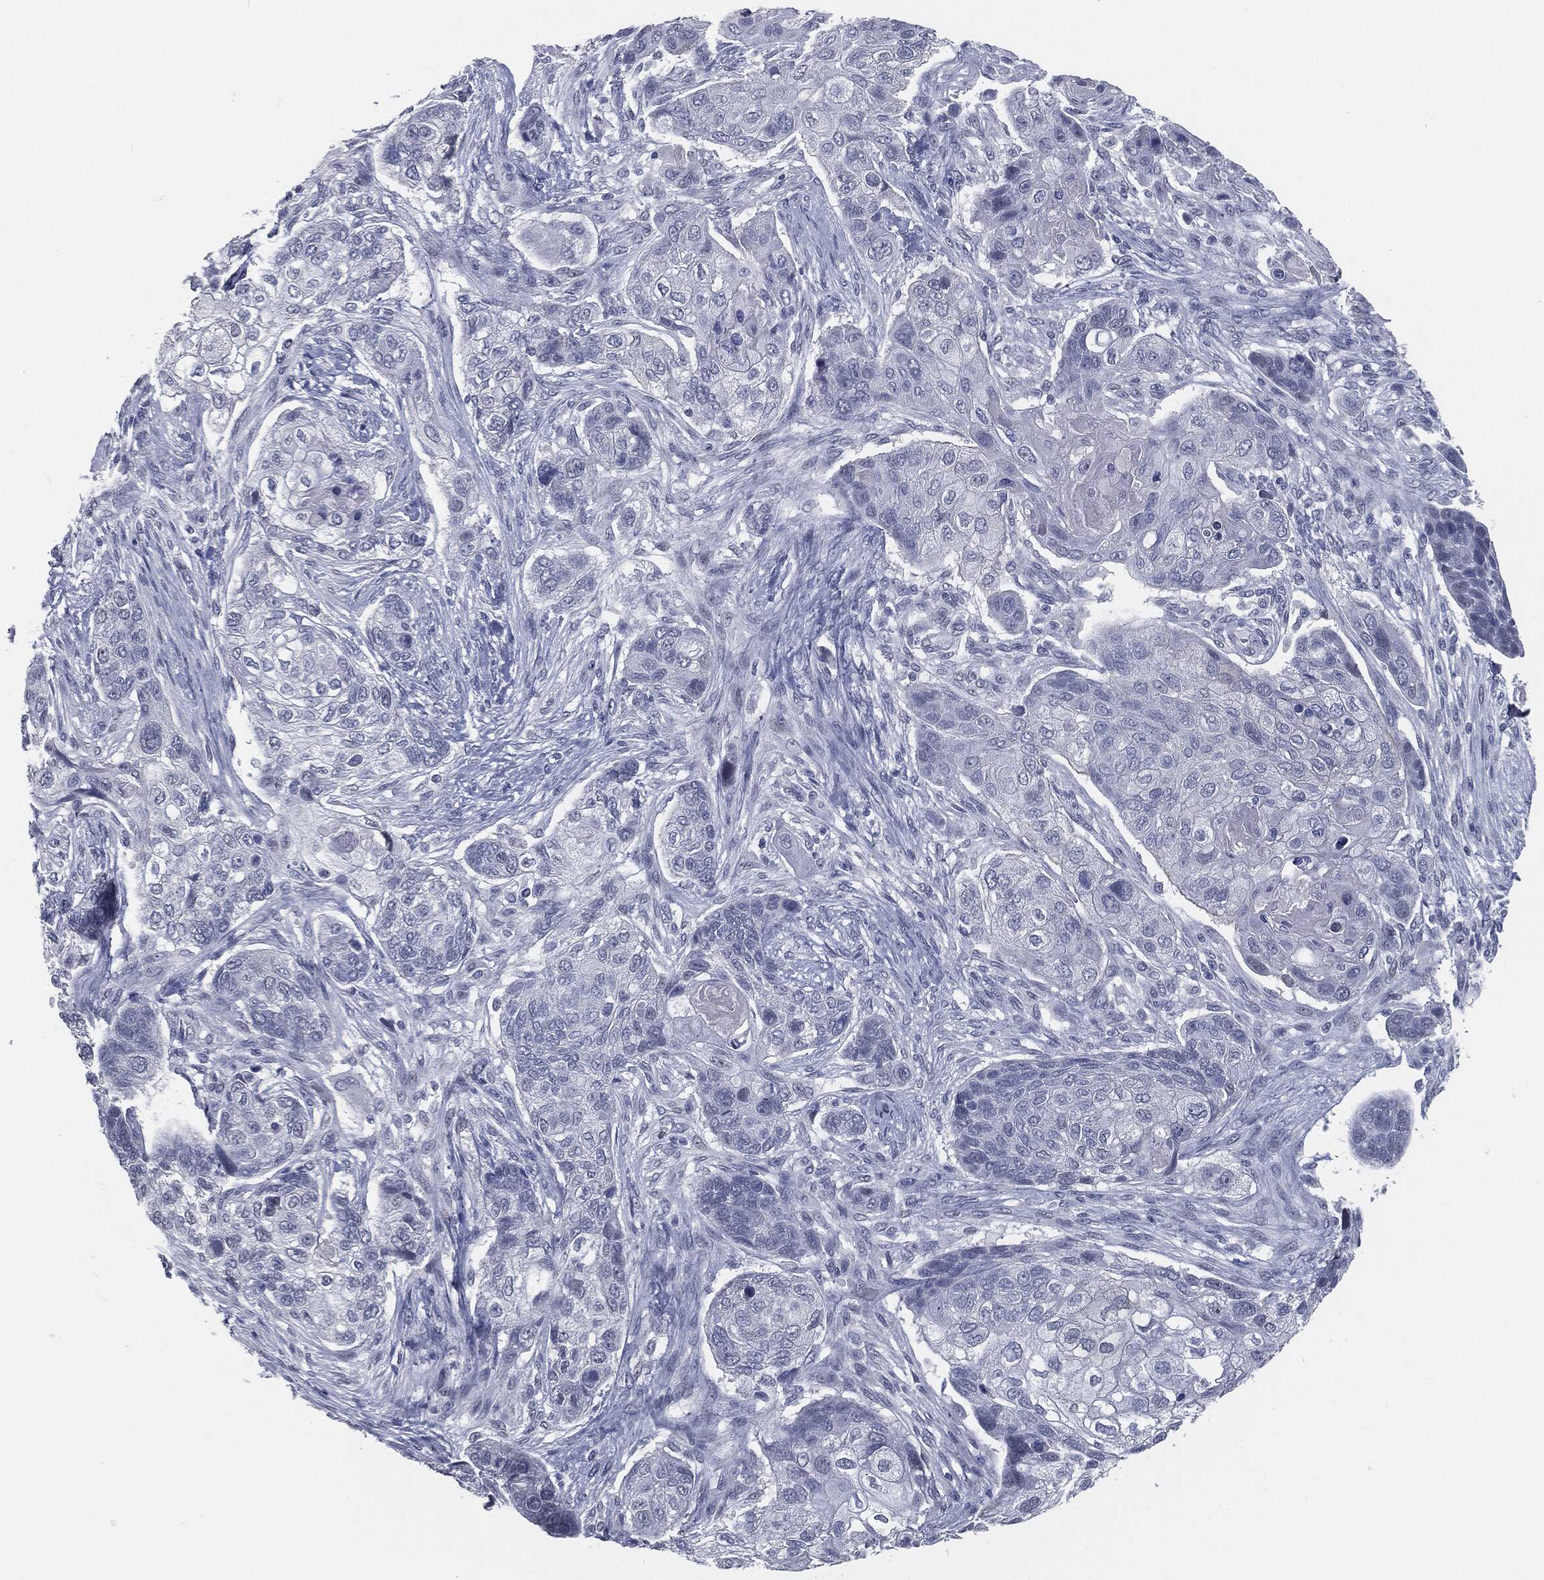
{"staining": {"intensity": "negative", "quantity": "none", "location": "none"}, "tissue": "lung cancer", "cell_type": "Tumor cells", "image_type": "cancer", "snomed": [{"axis": "morphology", "description": "Normal tissue, NOS"}, {"axis": "morphology", "description": "Squamous cell carcinoma, NOS"}, {"axis": "topography", "description": "Bronchus"}, {"axis": "topography", "description": "Lung"}], "caption": "Immunohistochemistry of lung cancer (squamous cell carcinoma) displays no expression in tumor cells.", "gene": "PRAME", "patient": {"sex": "male", "age": 69}}